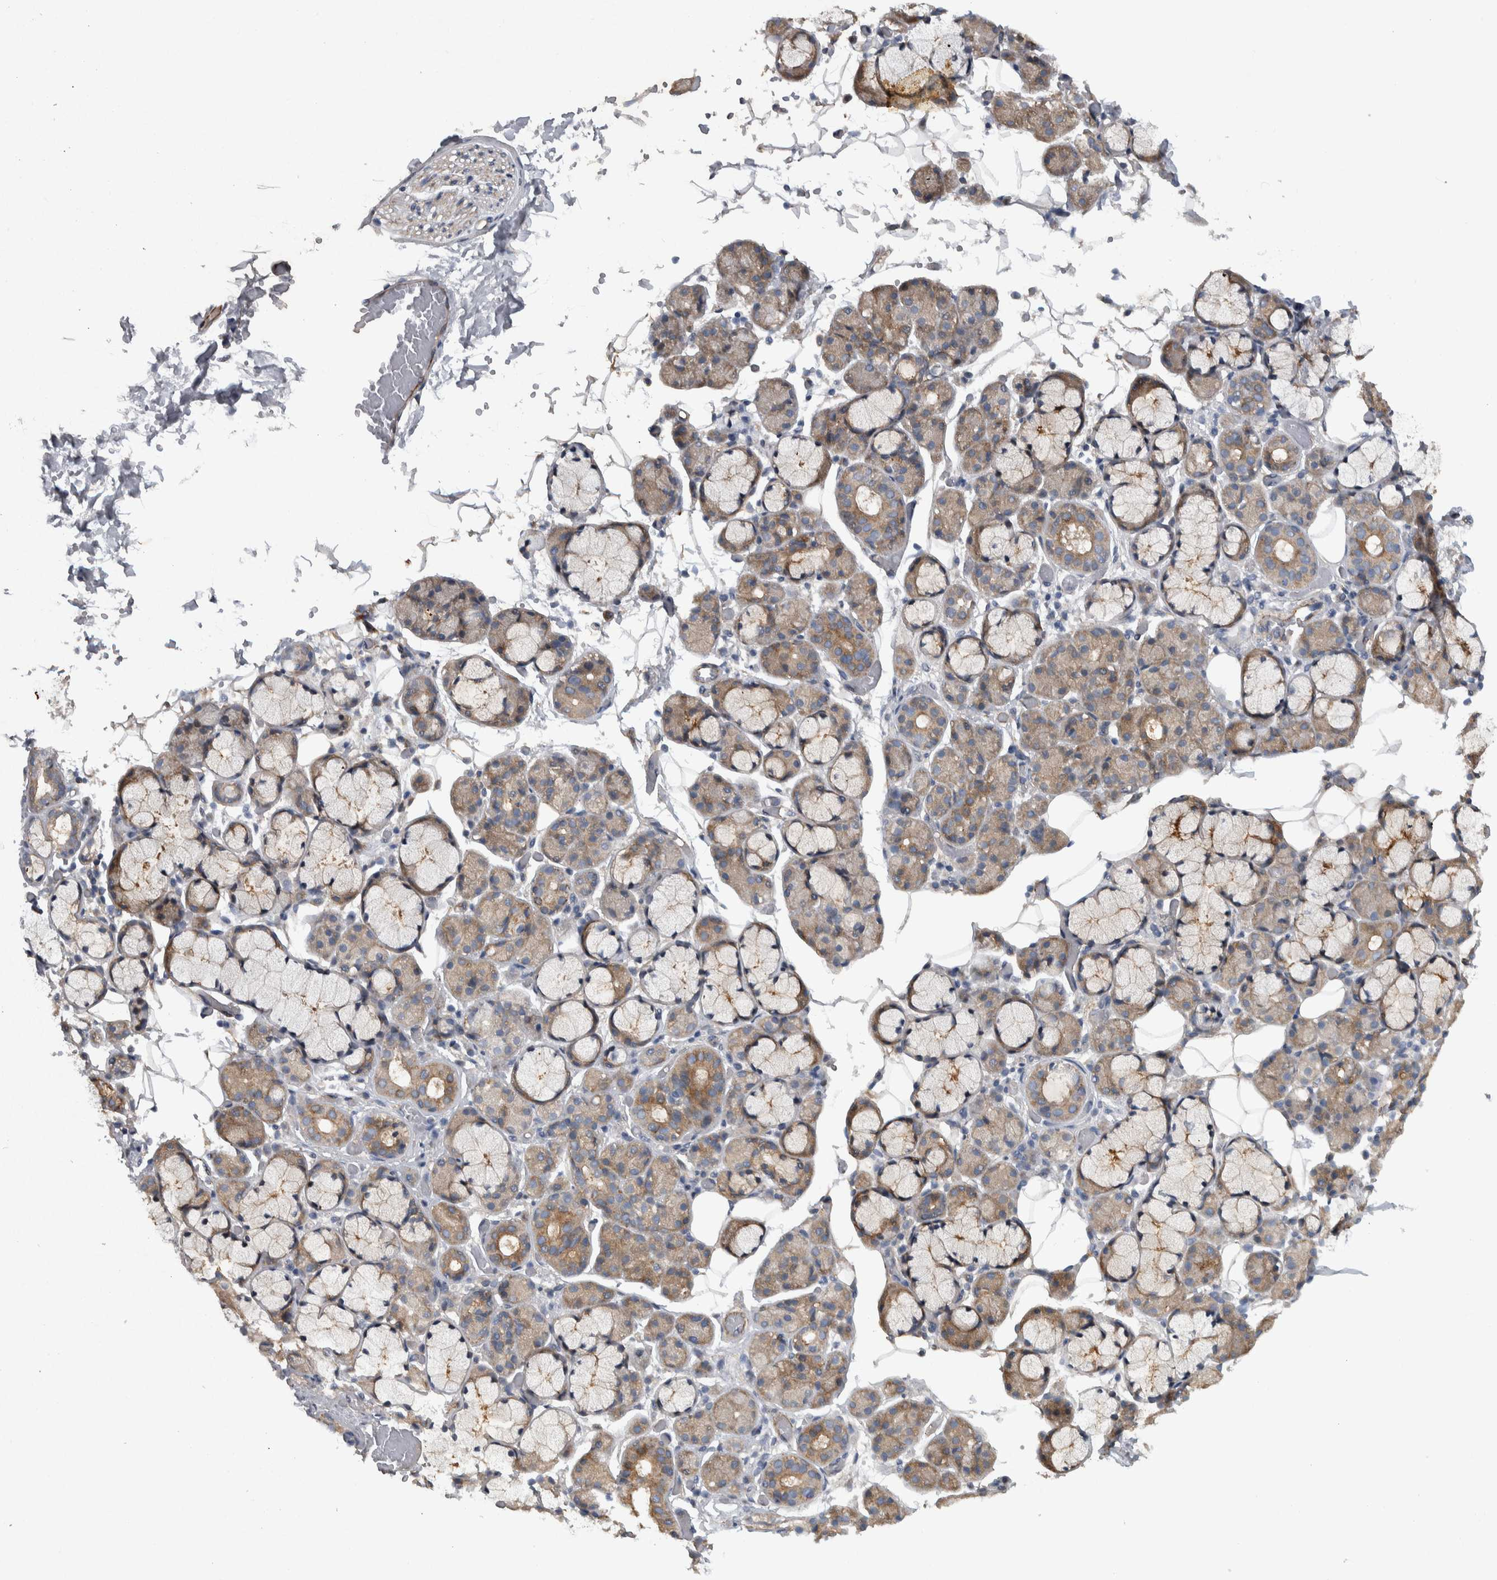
{"staining": {"intensity": "weak", "quantity": "25%-75%", "location": "cytoplasmic/membranous"}, "tissue": "salivary gland", "cell_type": "Glandular cells", "image_type": "normal", "snomed": [{"axis": "morphology", "description": "Normal tissue, NOS"}, {"axis": "topography", "description": "Salivary gland"}], "caption": "This image displays immunohistochemistry (IHC) staining of unremarkable salivary gland, with low weak cytoplasmic/membranous staining in approximately 25%-75% of glandular cells.", "gene": "NT5C2", "patient": {"sex": "male", "age": 63}}